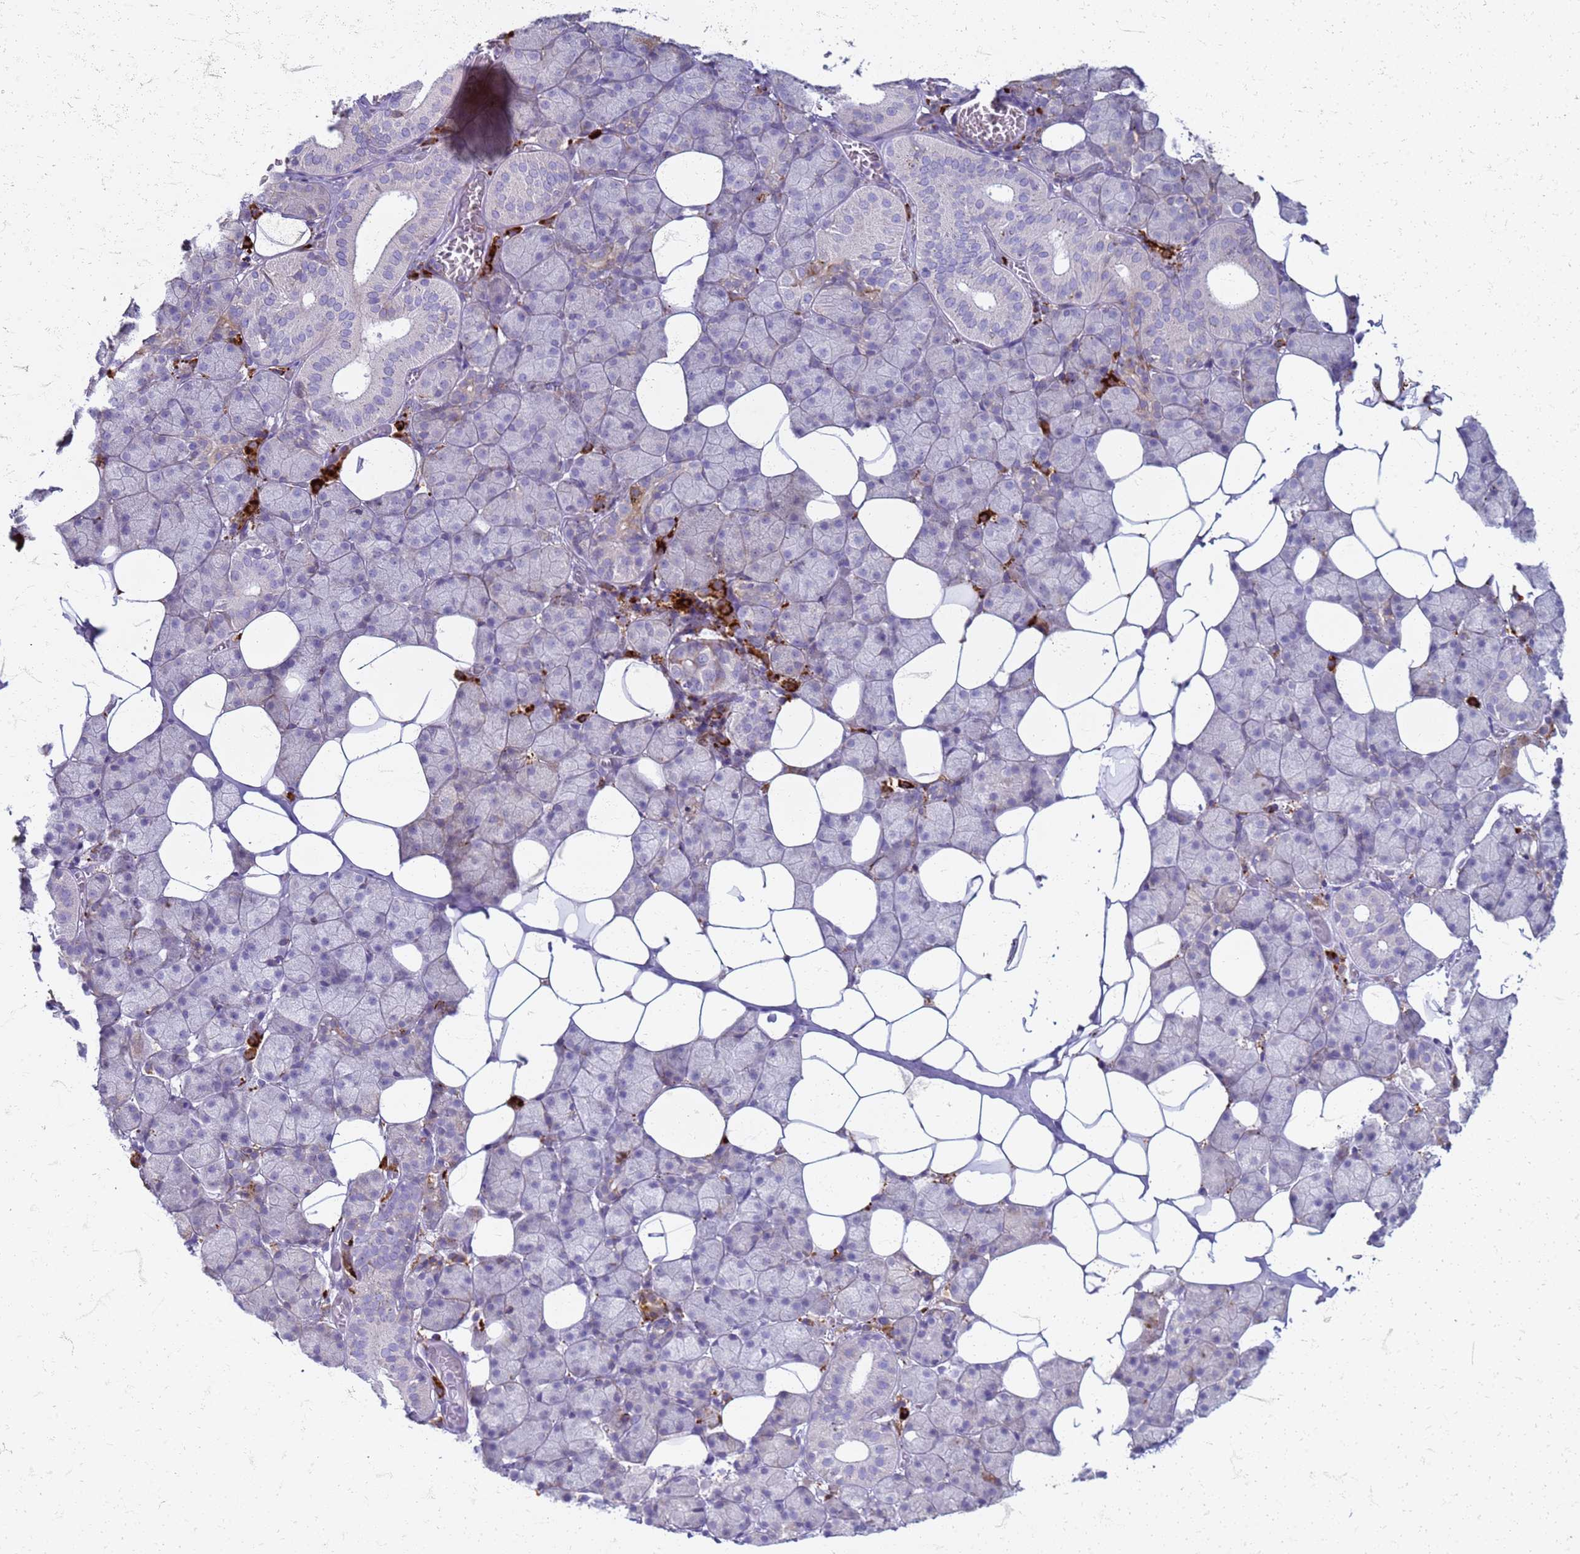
{"staining": {"intensity": "negative", "quantity": "none", "location": "none"}, "tissue": "salivary gland", "cell_type": "Glandular cells", "image_type": "normal", "snomed": [{"axis": "morphology", "description": "Normal tissue, NOS"}, {"axis": "topography", "description": "Salivary gland"}], "caption": "A high-resolution photomicrograph shows immunohistochemistry staining of normal salivary gland, which displays no significant staining in glandular cells.", "gene": "PDK3", "patient": {"sex": "female", "age": 33}}